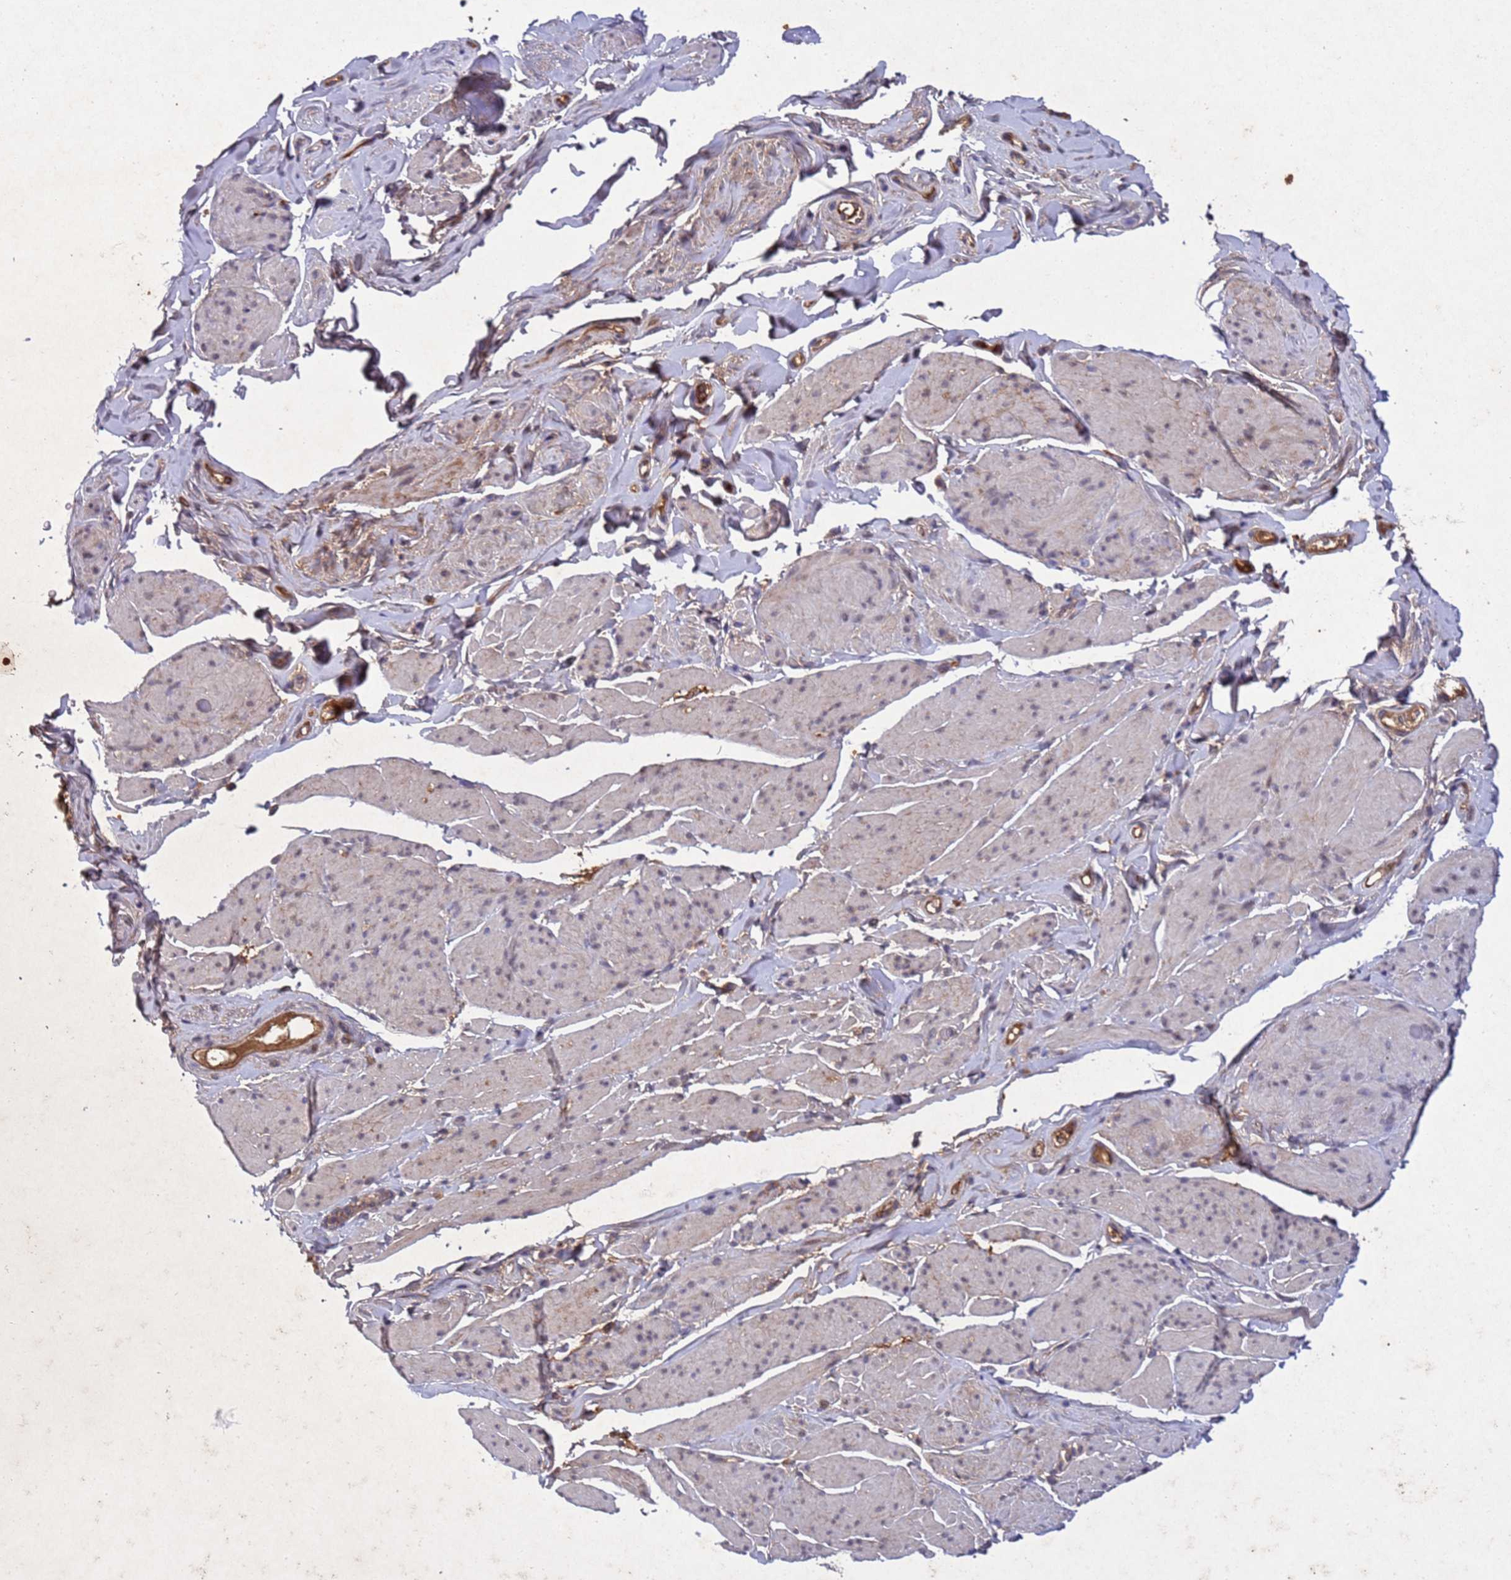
{"staining": {"intensity": "weak", "quantity": "<25%", "location": "cytoplasmic/membranous"}, "tissue": "smooth muscle", "cell_type": "Smooth muscle cells", "image_type": "normal", "snomed": [{"axis": "morphology", "description": "Normal tissue, NOS"}, {"axis": "topography", "description": "Smooth muscle"}, {"axis": "topography", "description": "Peripheral nerve tissue"}], "caption": "High magnification brightfield microscopy of benign smooth muscle stained with DAB (brown) and counterstained with hematoxylin (blue): smooth muscle cells show no significant expression. (DAB immunohistochemistry (IHC) visualized using brightfield microscopy, high magnification).", "gene": "PARP16", "patient": {"sex": "male", "age": 69}}